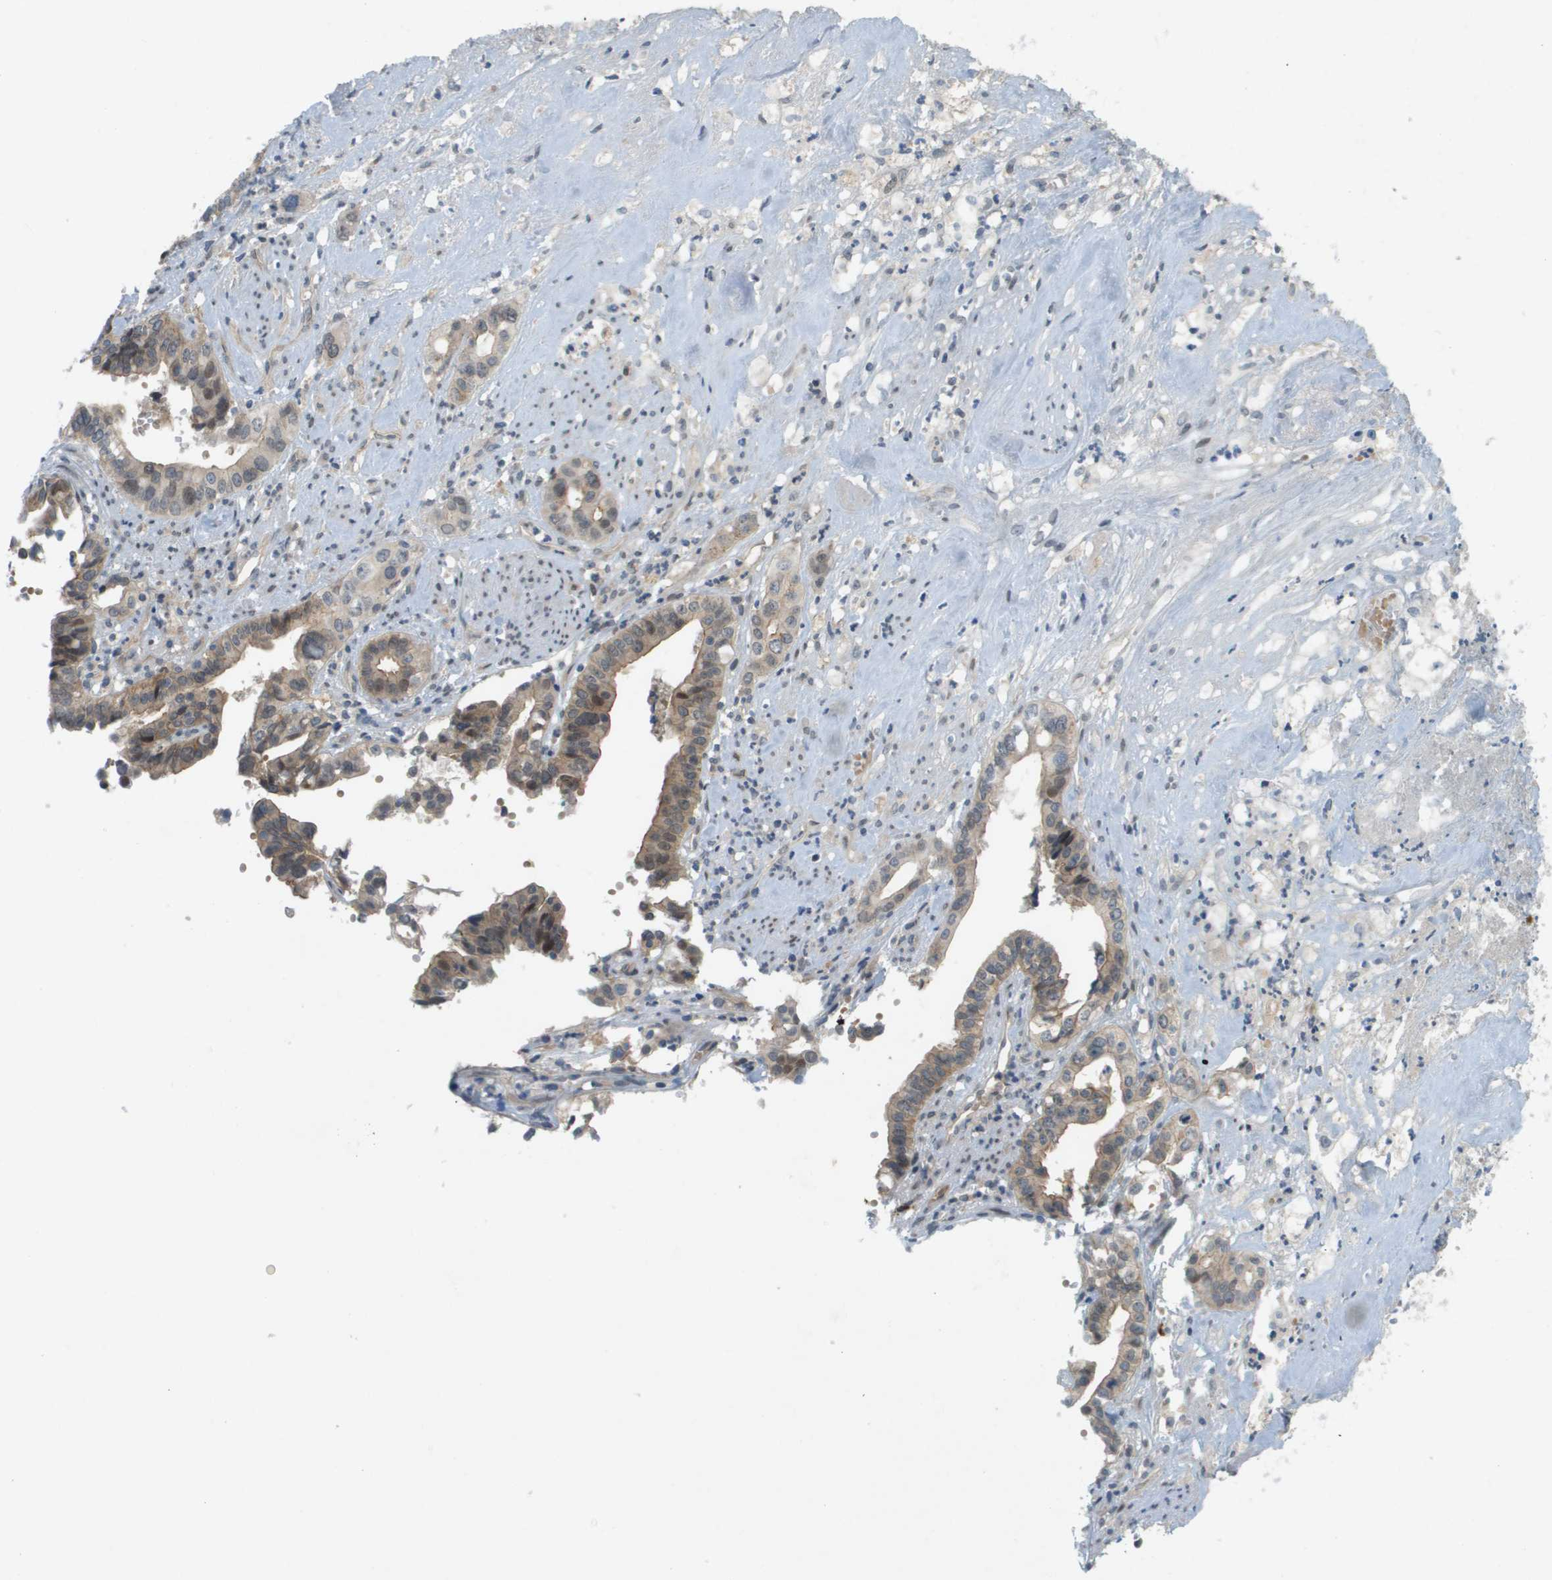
{"staining": {"intensity": "weak", "quantity": "25%-75%", "location": "cytoplasmic/membranous"}, "tissue": "liver cancer", "cell_type": "Tumor cells", "image_type": "cancer", "snomed": [{"axis": "morphology", "description": "Cholangiocarcinoma"}, {"axis": "topography", "description": "Liver"}], "caption": "Brown immunohistochemical staining in human liver cholangiocarcinoma exhibits weak cytoplasmic/membranous positivity in about 25%-75% of tumor cells.", "gene": "CACNB4", "patient": {"sex": "female", "age": 61}}